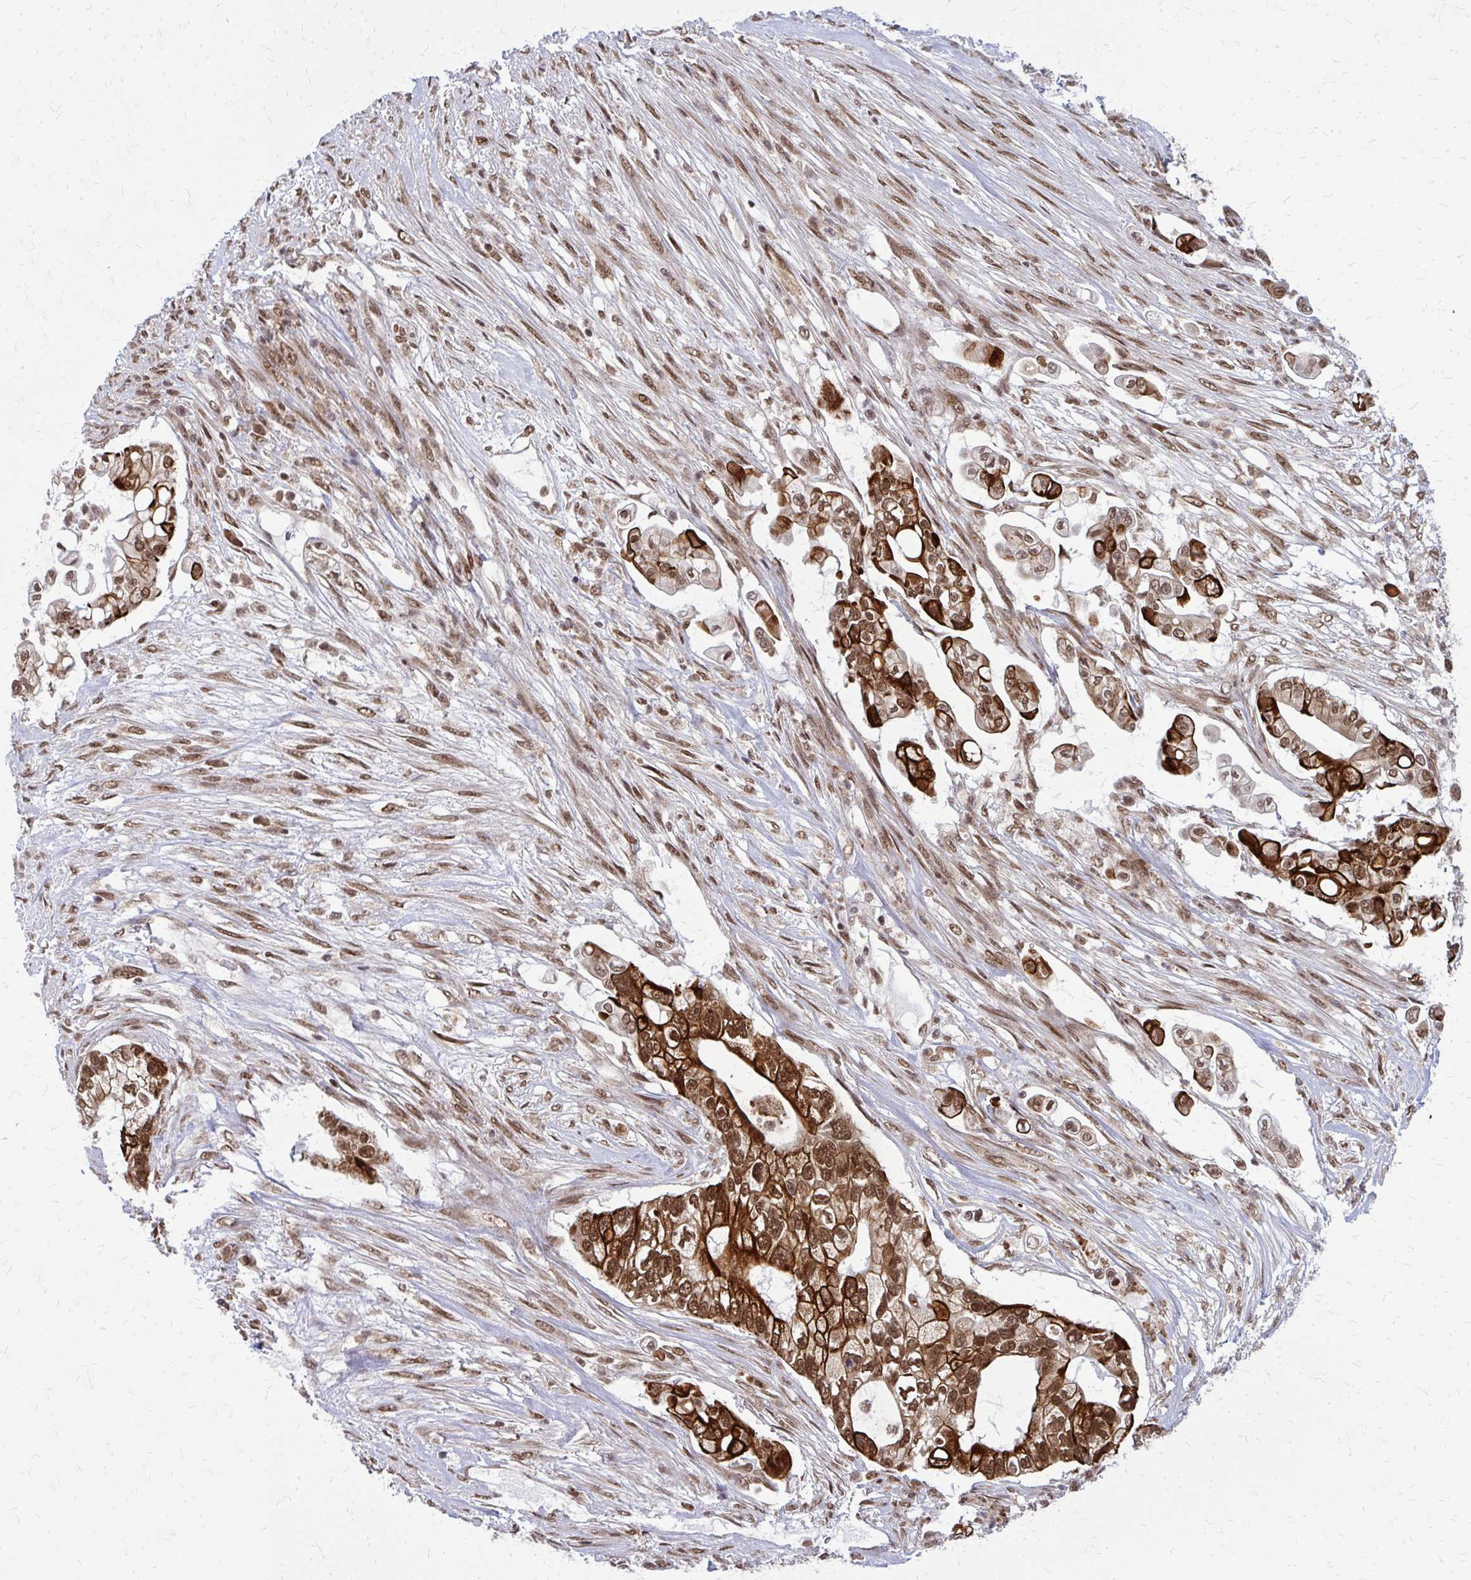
{"staining": {"intensity": "strong", "quantity": ">75%", "location": "cytoplasmic/membranous,nuclear"}, "tissue": "pancreatic cancer", "cell_type": "Tumor cells", "image_type": "cancer", "snomed": [{"axis": "morphology", "description": "Adenocarcinoma, NOS"}, {"axis": "topography", "description": "Pancreas"}], "caption": "High-magnification brightfield microscopy of pancreatic cancer stained with DAB (3,3'-diaminobenzidine) (brown) and counterstained with hematoxylin (blue). tumor cells exhibit strong cytoplasmic/membranous and nuclear staining is appreciated in about>75% of cells.", "gene": "HDAC3", "patient": {"sex": "female", "age": 69}}